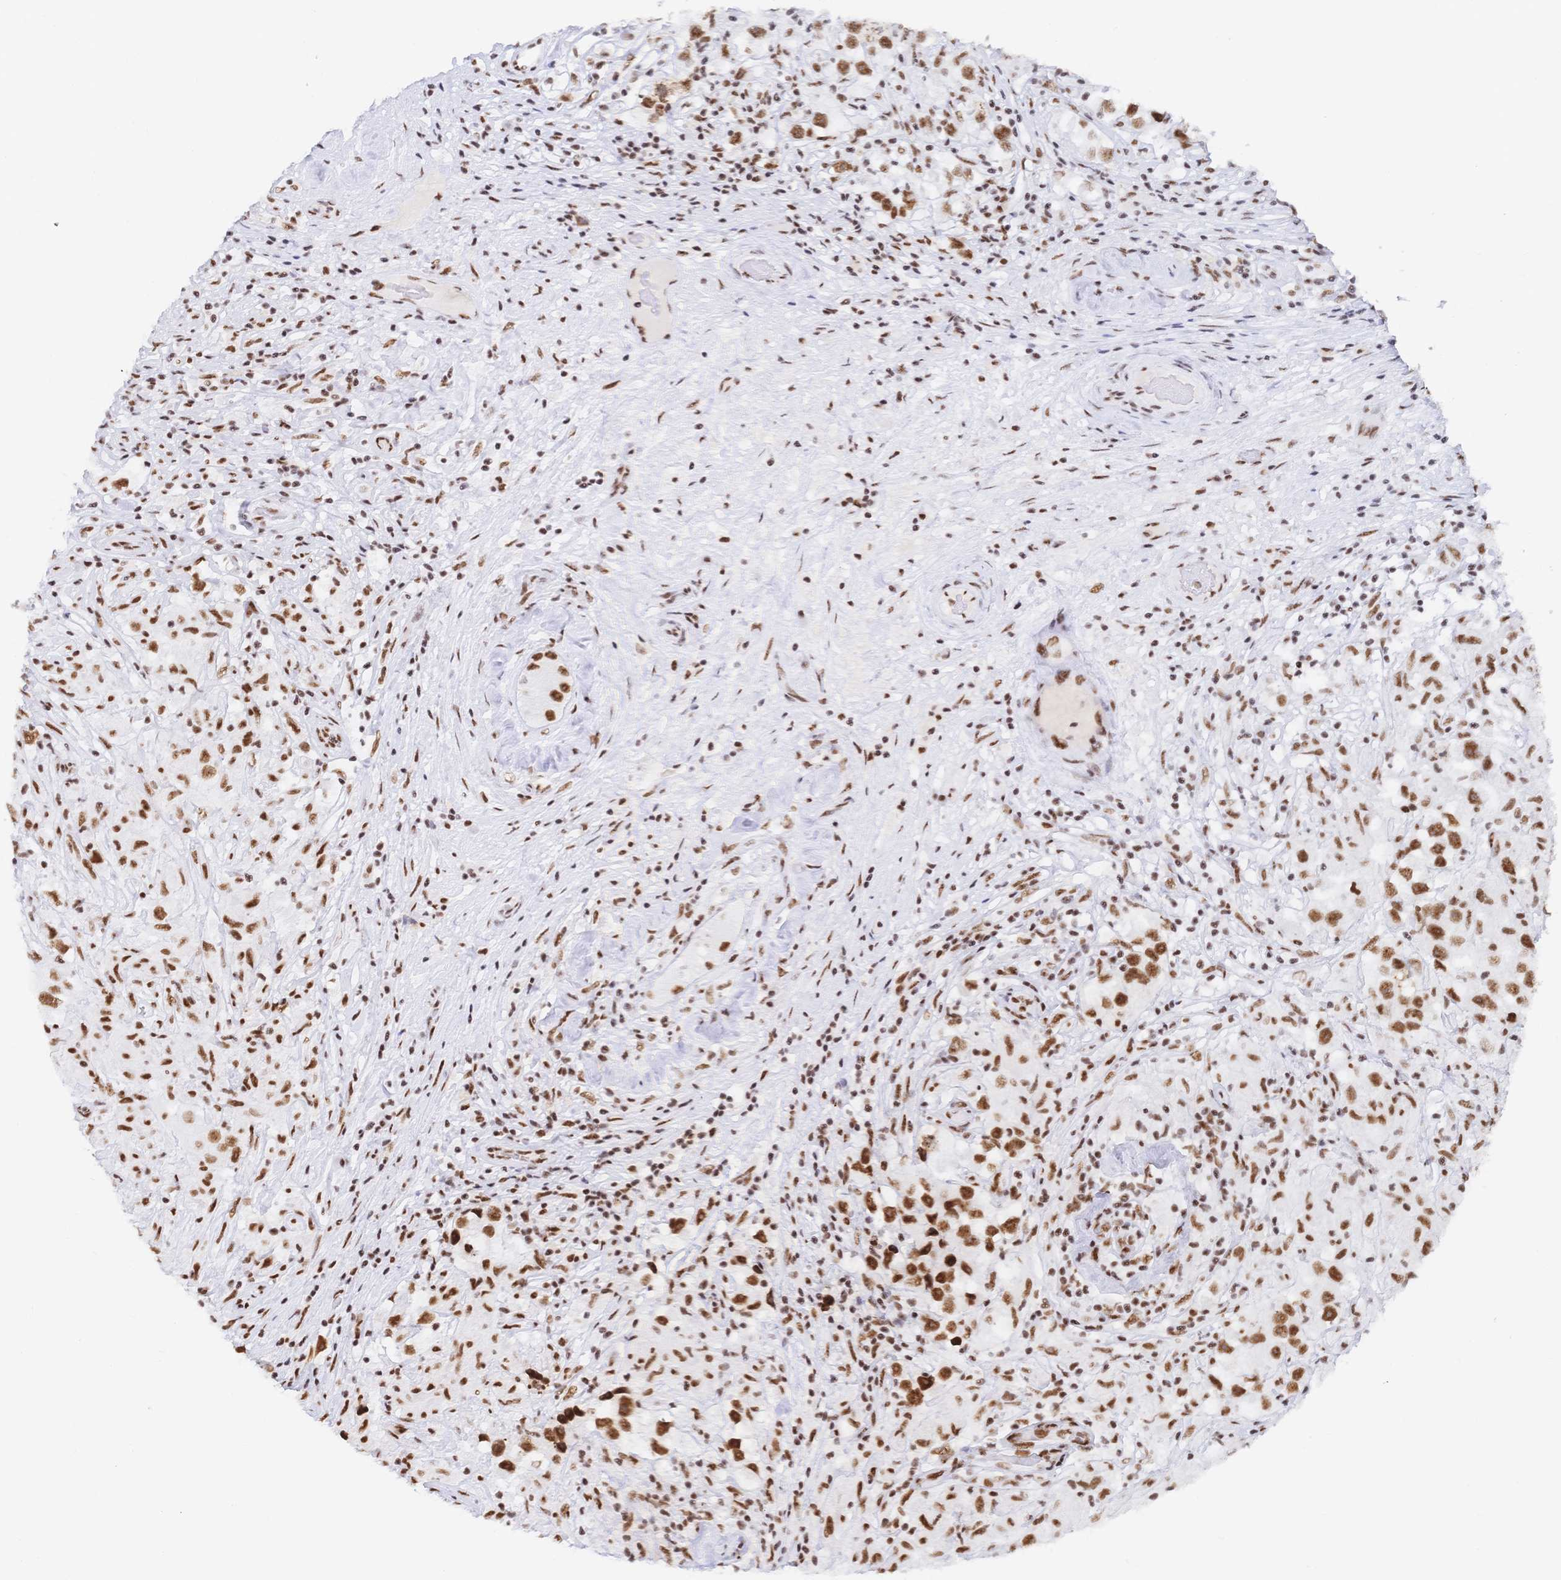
{"staining": {"intensity": "strong", "quantity": ">75%", "location": "nuclear"}, "tissue": "testis cancer", "cell_type": "Tumor cells", "image_type": "cancer", "snomed": [{"axis": "morphology", "description": "Seminoma, NOS"}, {"axis": "topography", "description": "Testis"}], "caption": "Tumor cells reveal high levels of strong nuclear positivity in approximately >75% of cells in seminoma (testis). The staining was performed using DAB (3,3'-diaminobenzidine) to visualize the protein expression in brown, while the nuclei were stained in blue with hematoxylin (Magnification: 20x).", "gene": "SRSF1", "patient": {"sex": "male", "age": 46}}